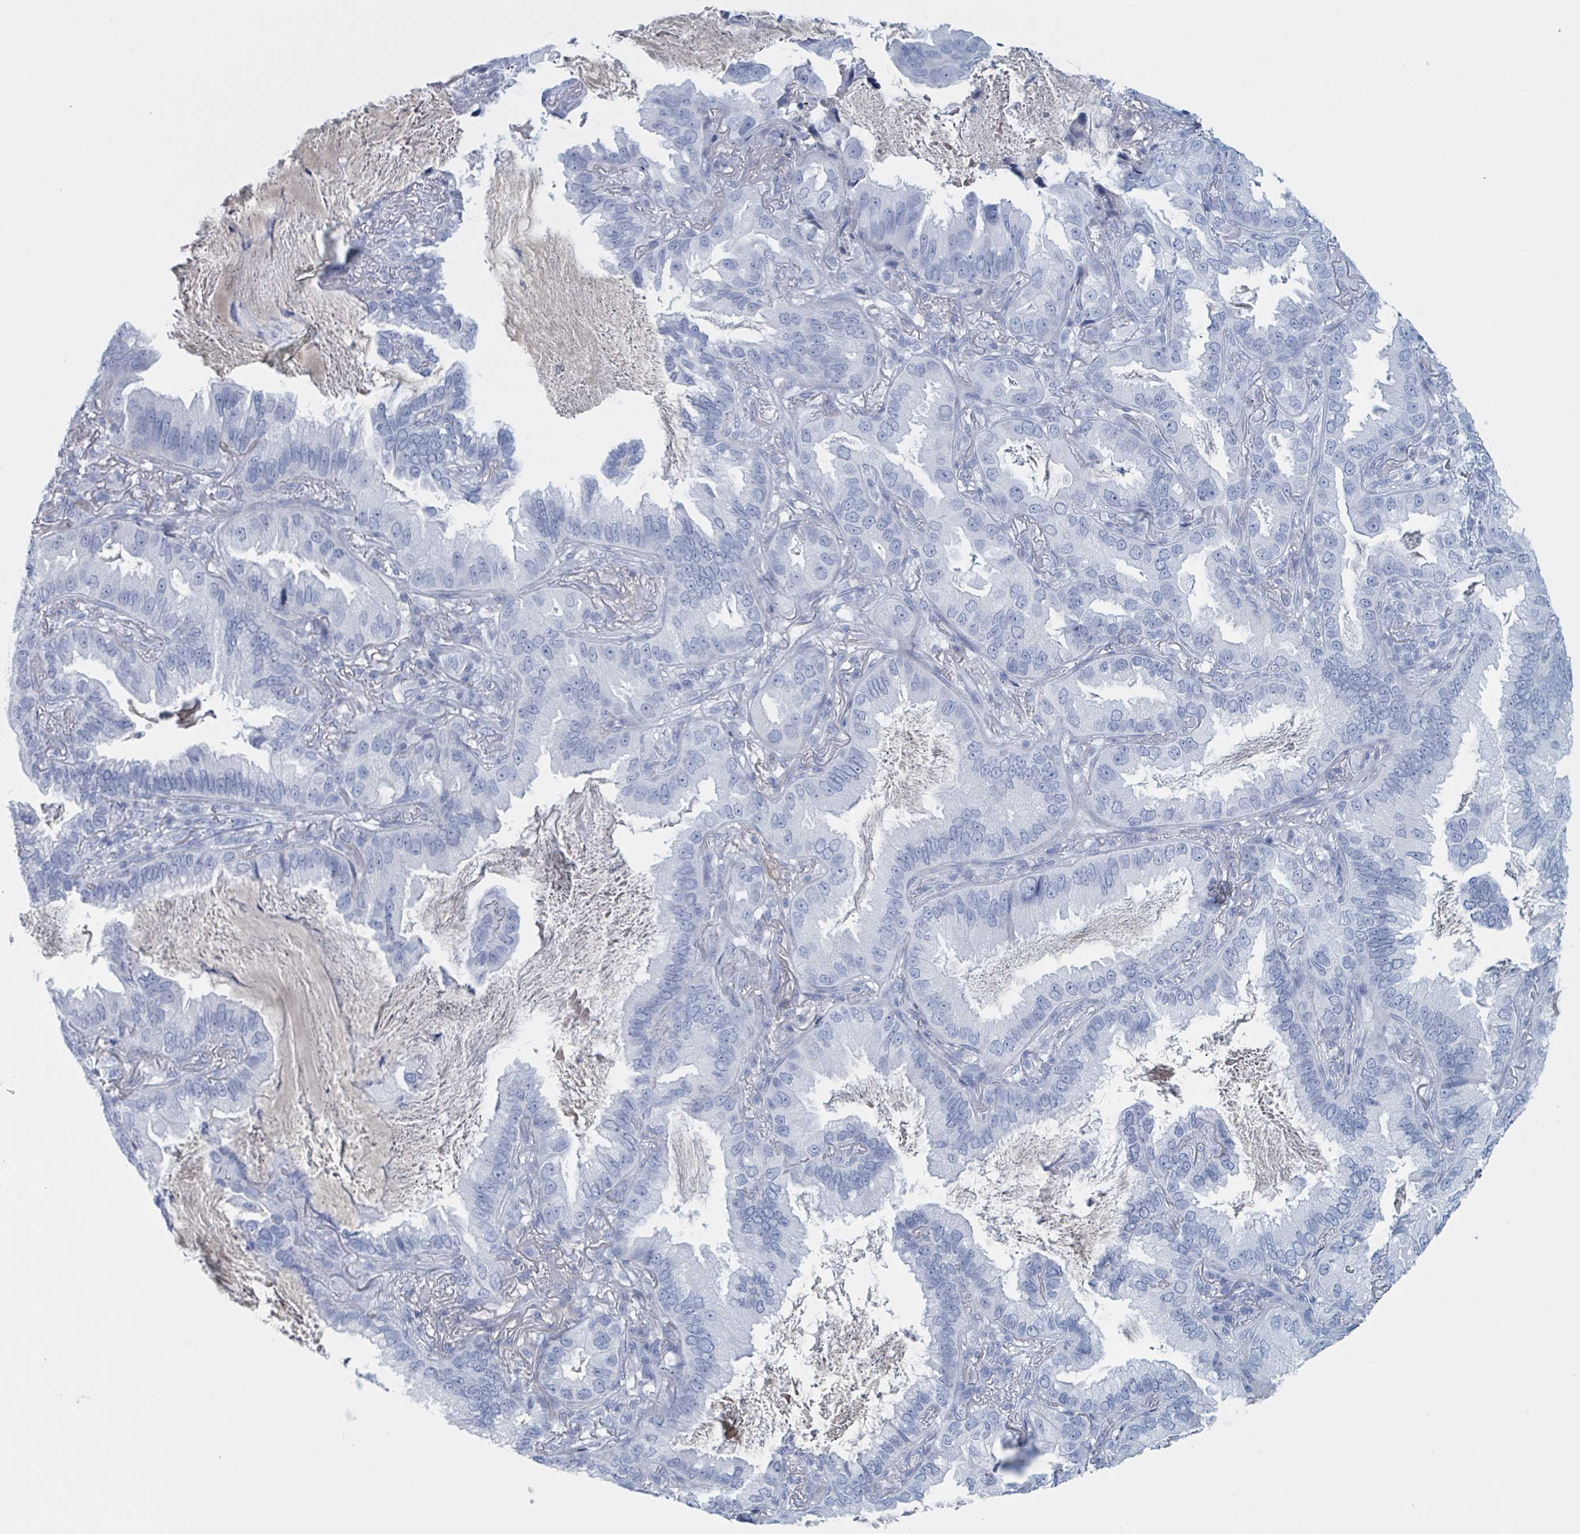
{"staining": {"intensity": "negative", "quantity": "none", "location": "none"}, "tissue": "lung cancer", "cell_type": "Tumor cells", "image_type": "cancer", "snomed": [{"axis": "morphology", "description": "Adenocarcinoma, NOS"}, {"axis": "topography", "description": "Lung"}], "caption": "Protein analysis of adenocarcinoma (lung) exhibits no significant staining in tumor cells. The staining is performed using DAB brown chromogen with nuclei counter-stained in using hematoxylin.", "gene": "KLK4", "patient": {"sex": "female", "age": 69}}